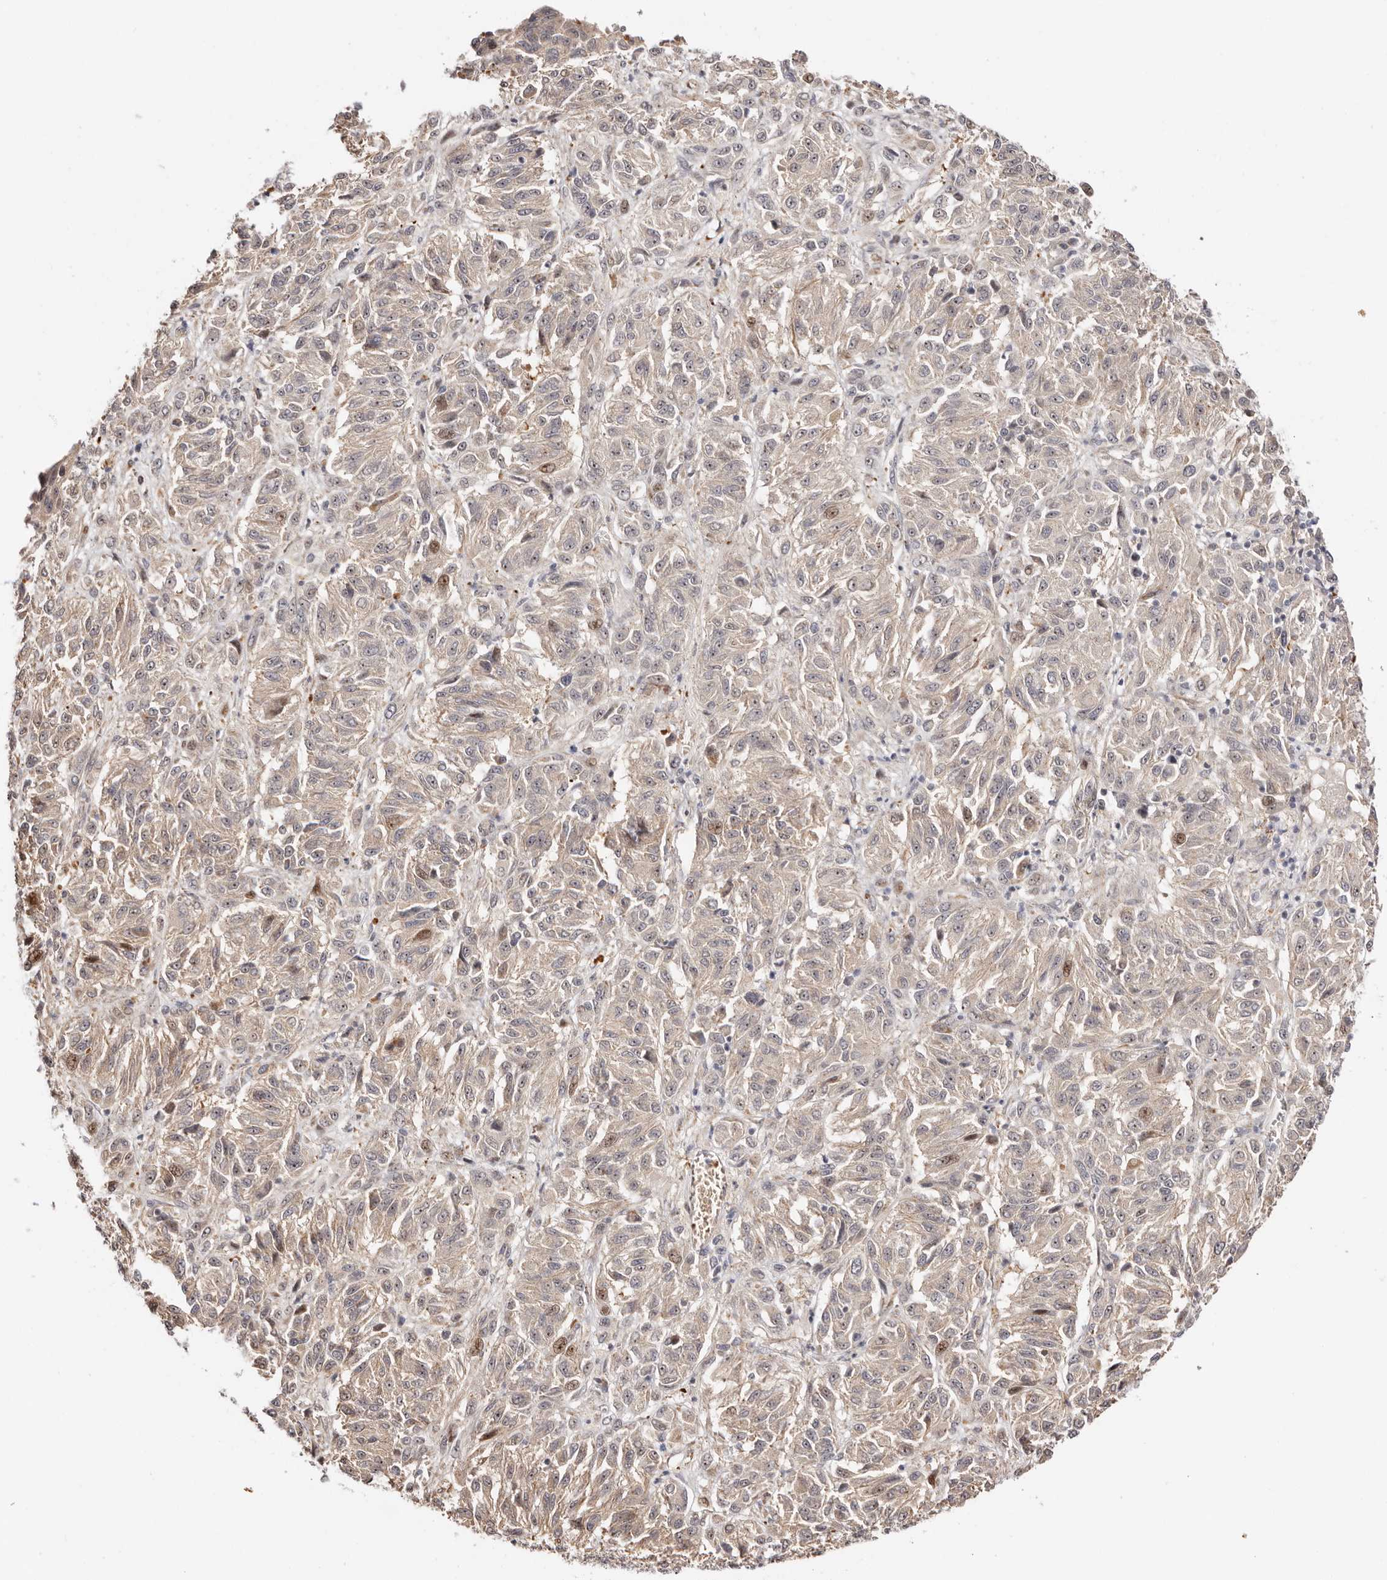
{"staining": {"intensity": "weak", "quantity": "<25%", "location": "cytoplasmic/membranous,nuclear"}, "tissue": "melanoma", "cell_type": "Tumor cells", "image_type": "cancer", "snomed": [{"axis": "morphology", "description": "Malignant melanoma, Metastatic site"}, {"axis": "topography", "description": "Lung"}], "caption": "Immunohistochemistry (IHC) histopathology image of neoplastic tissue: malignant melanoma (metastatic site) stained with DAB demonstrates no significant protein staining in tumor cells.", "gene": "ODF2L", "patient": {"sex": "male", "age": 64}}